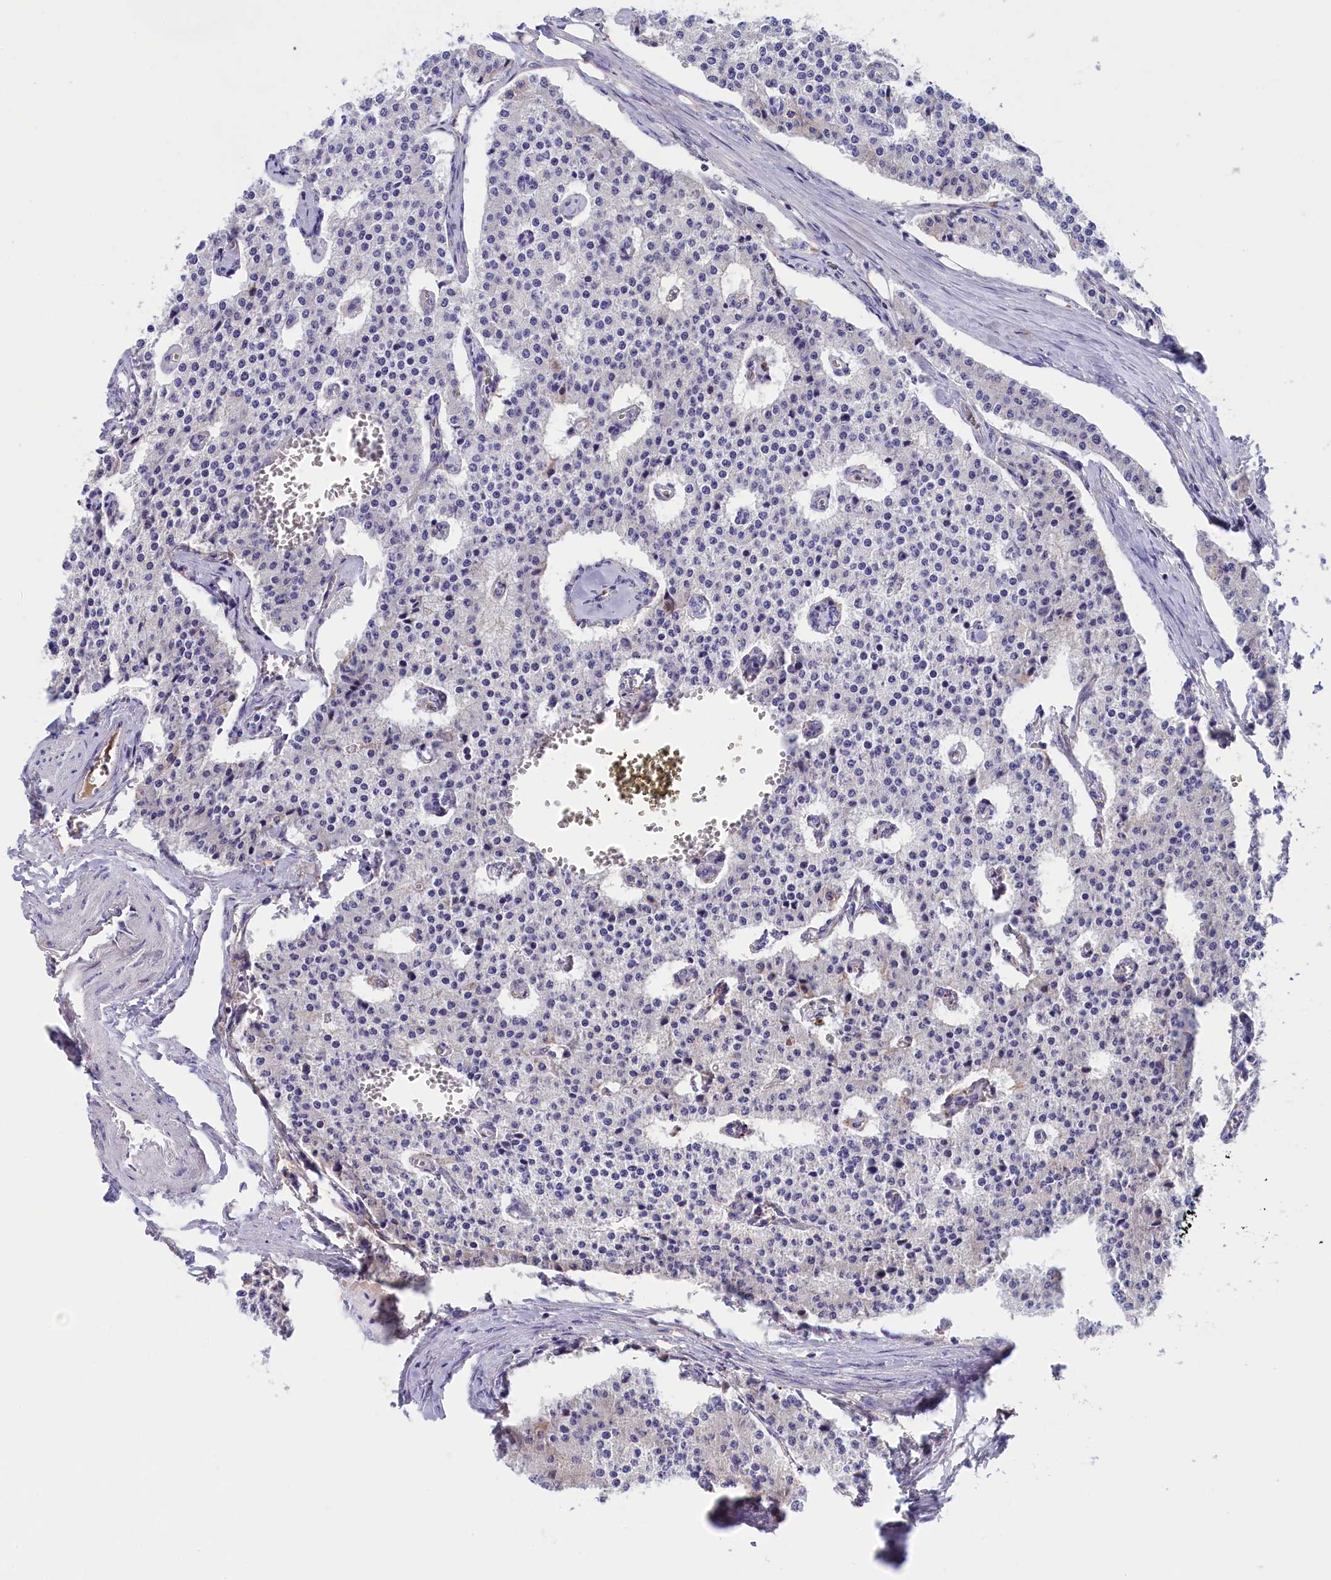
{"staining": {"intensity": "negative", "quantity": "none", "location": "none"}, "tissue": "carcinoid", "cell_type": "Tumor cells", "image_type": "cancer", "snomed": [{"axis": "morphology", "description": "Carcinoid, malignant, NOS"}, {"axis": "topography", "description": "Colon"}], "caption": "The micrograph demonstrates no significant staining in tumor cells of carcinoid (malignant).", "gene": "STYX", "patient": {"sex": "female", "age": 52}}